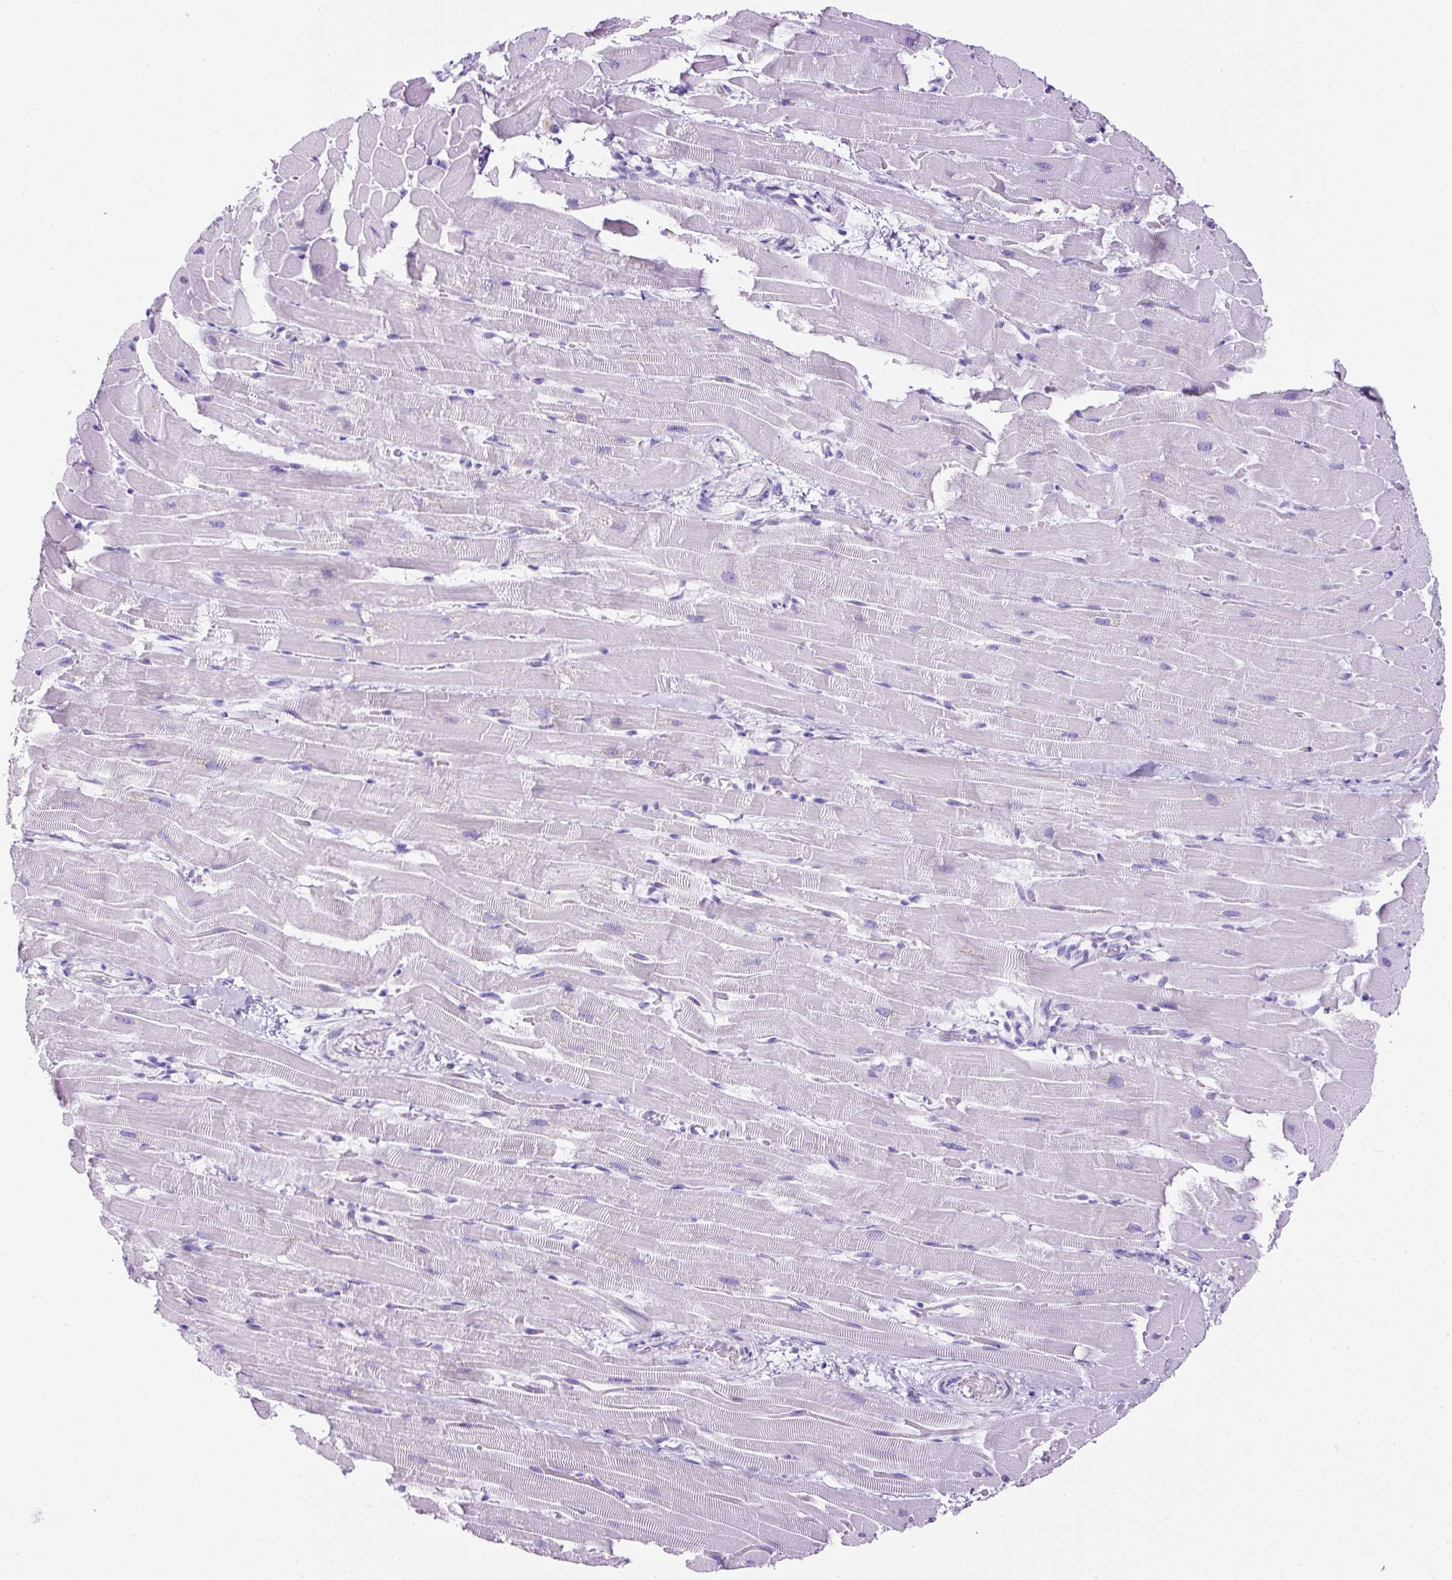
{"staining": {"intensity": "negative", "quantity": "none", "location": "none"}, "tissue": "heart muscle", "cell_type": "Cardiomyocytes", "image_type": "normal", "snomed": [{"axis": "morphology", "description": "Normal tissue, NOS"}, {"axis": "topography", "description": "Heart"}], "caption": "This is a photomicrograph of immunohistochemistry staining of benign heart muscle, which shows no positivity in cardiomyocytes. (DAB (3,3'-diaminobenzidine) immunohistochemistry with hematoxylin counter stain).", "gene": "TMEM200B", "patient": {"sex": "male", "age": 37}}